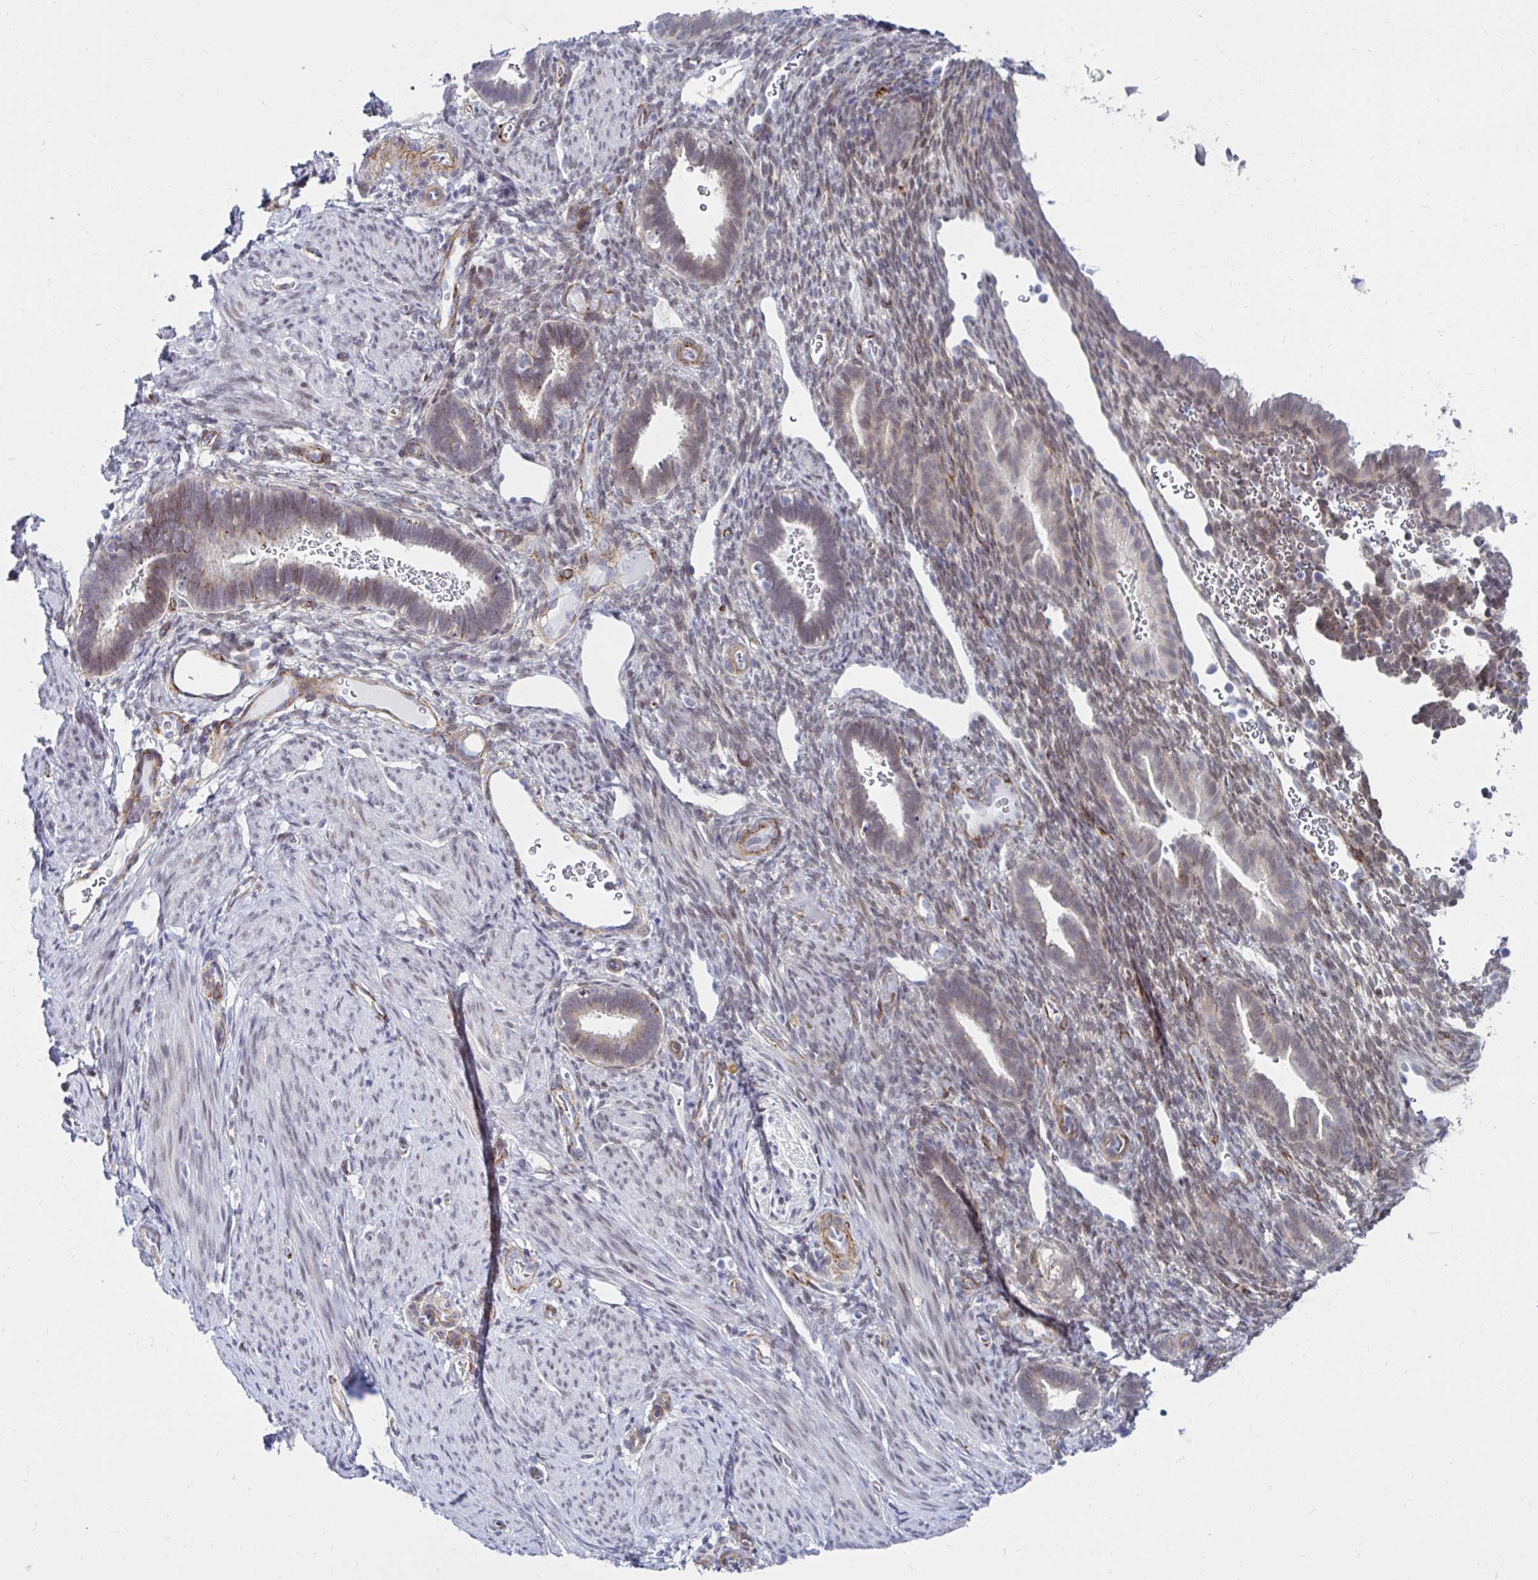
{"staining": {"intensity": "negative", "quantity": "none", "location": "none"}, "tissue": "endometrium", "cell_type": "Cells in endometrial stroma", "image_type": "normal", "snomed": [{"axis": "morphology", "description": "Normal tissue, NOS"}, {"axis": "topography", "description": "Endometrium"}], "caption": "The image exhibits no staining of cells in endometrial stroma in normal endometrium. The staining was performed using DAB to visualize the protein expression in brown, while the nuclei were stained in blue with hematoxylin (Magnification: 20x).", "gene": "ANKRD62", "patient": {"sex": "female", "age": 34}}